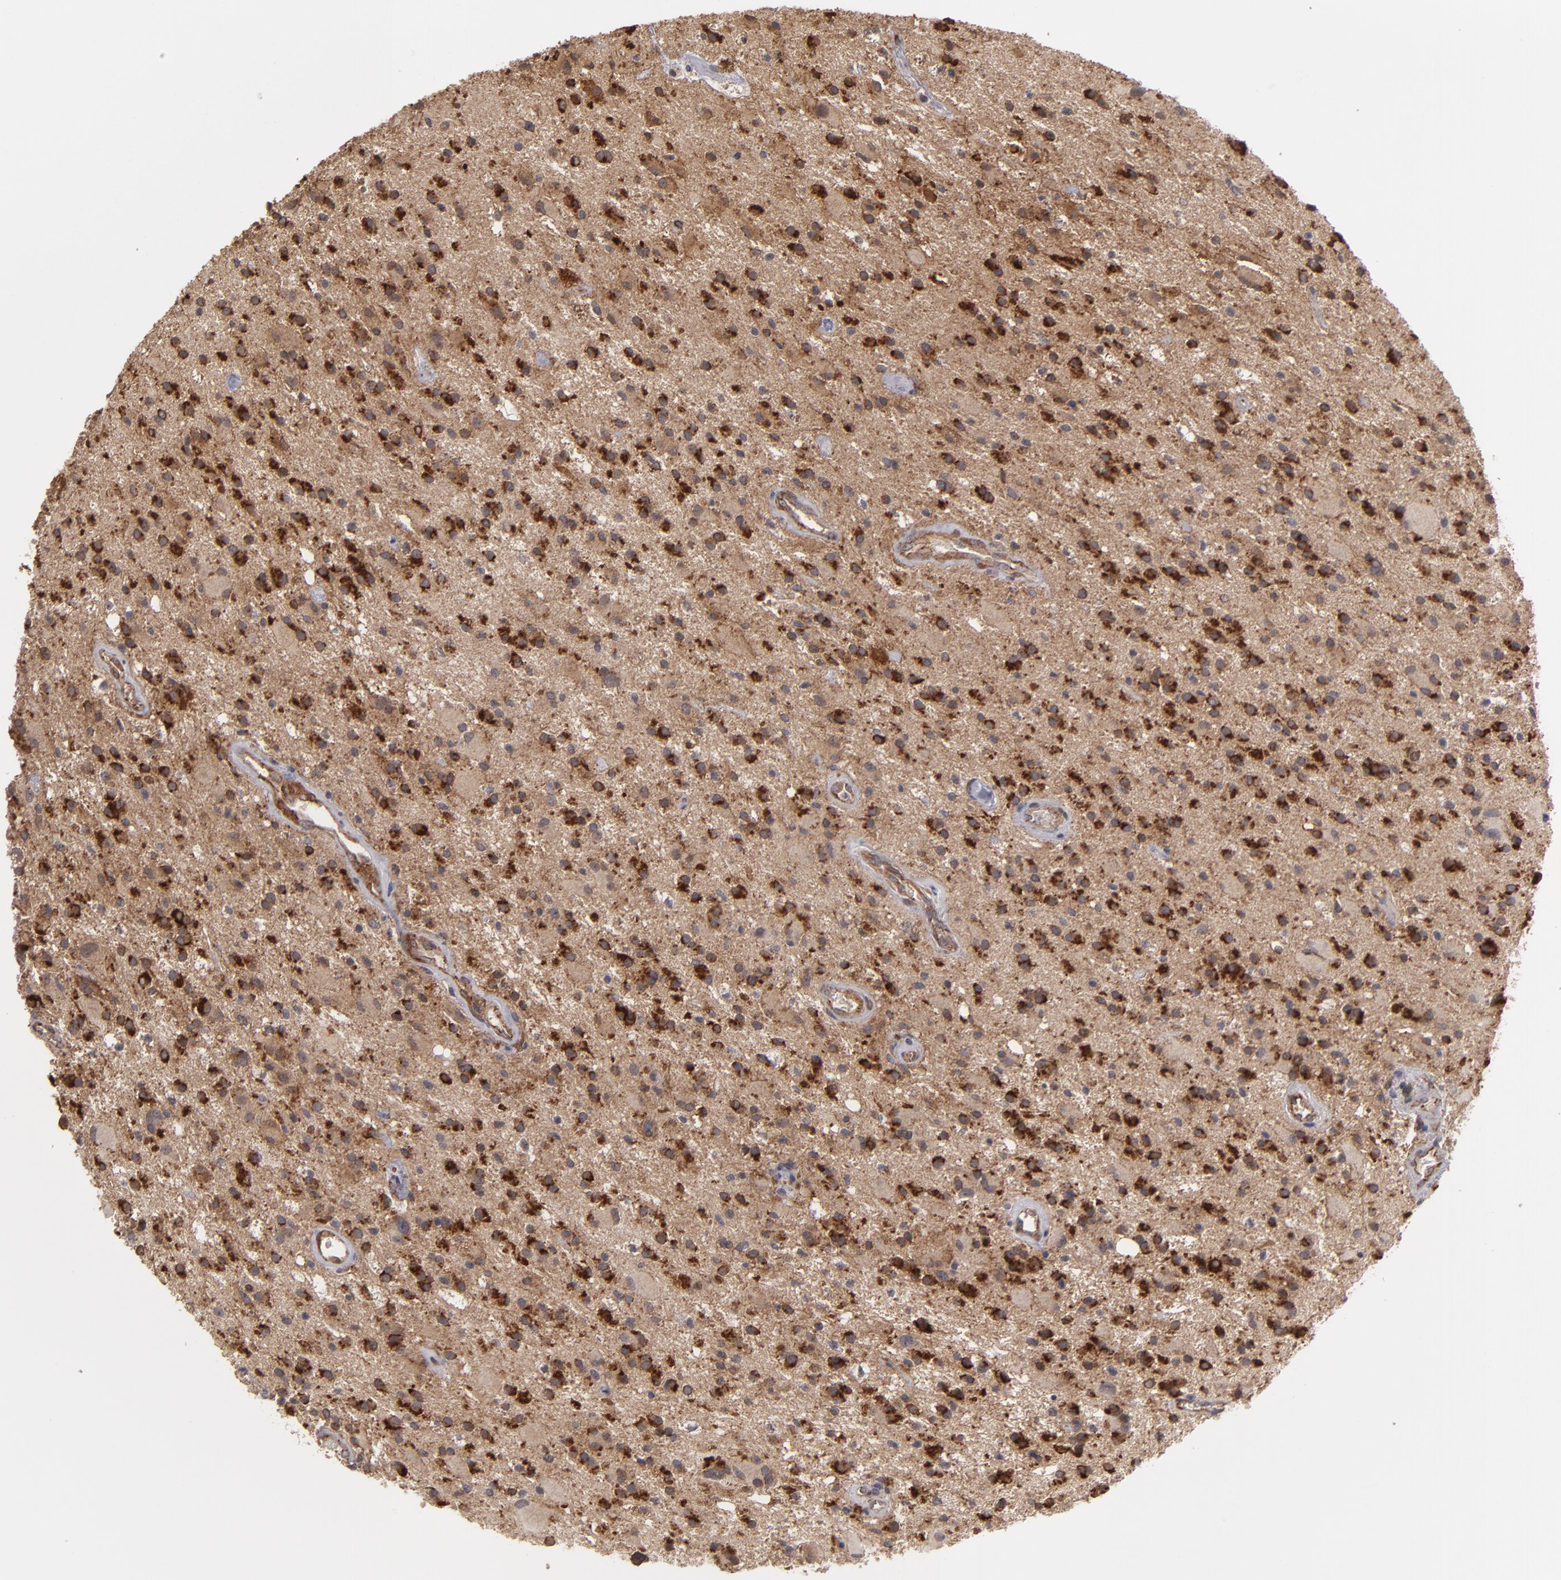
{"staining": {"intensity": "strong", "quantity": ">75%", "location": "cytoplasmic/membranous"}, "tissue": "glioma", "cell_type": "Tumor cells", "image_type": "cancer", "snomed": [{"axis": "morphology", "description": "Glioma, malignant, Low grade"}, {"axis": "topography", "description": "Brain"}], "caption": "Malignant low-grade glioma tissue demonstrates strong cytoplasmic/membranous expression in approximately >75% of tumor cells", "gene": "TJP1", "patient": {"sex": "male", "age": 58}}